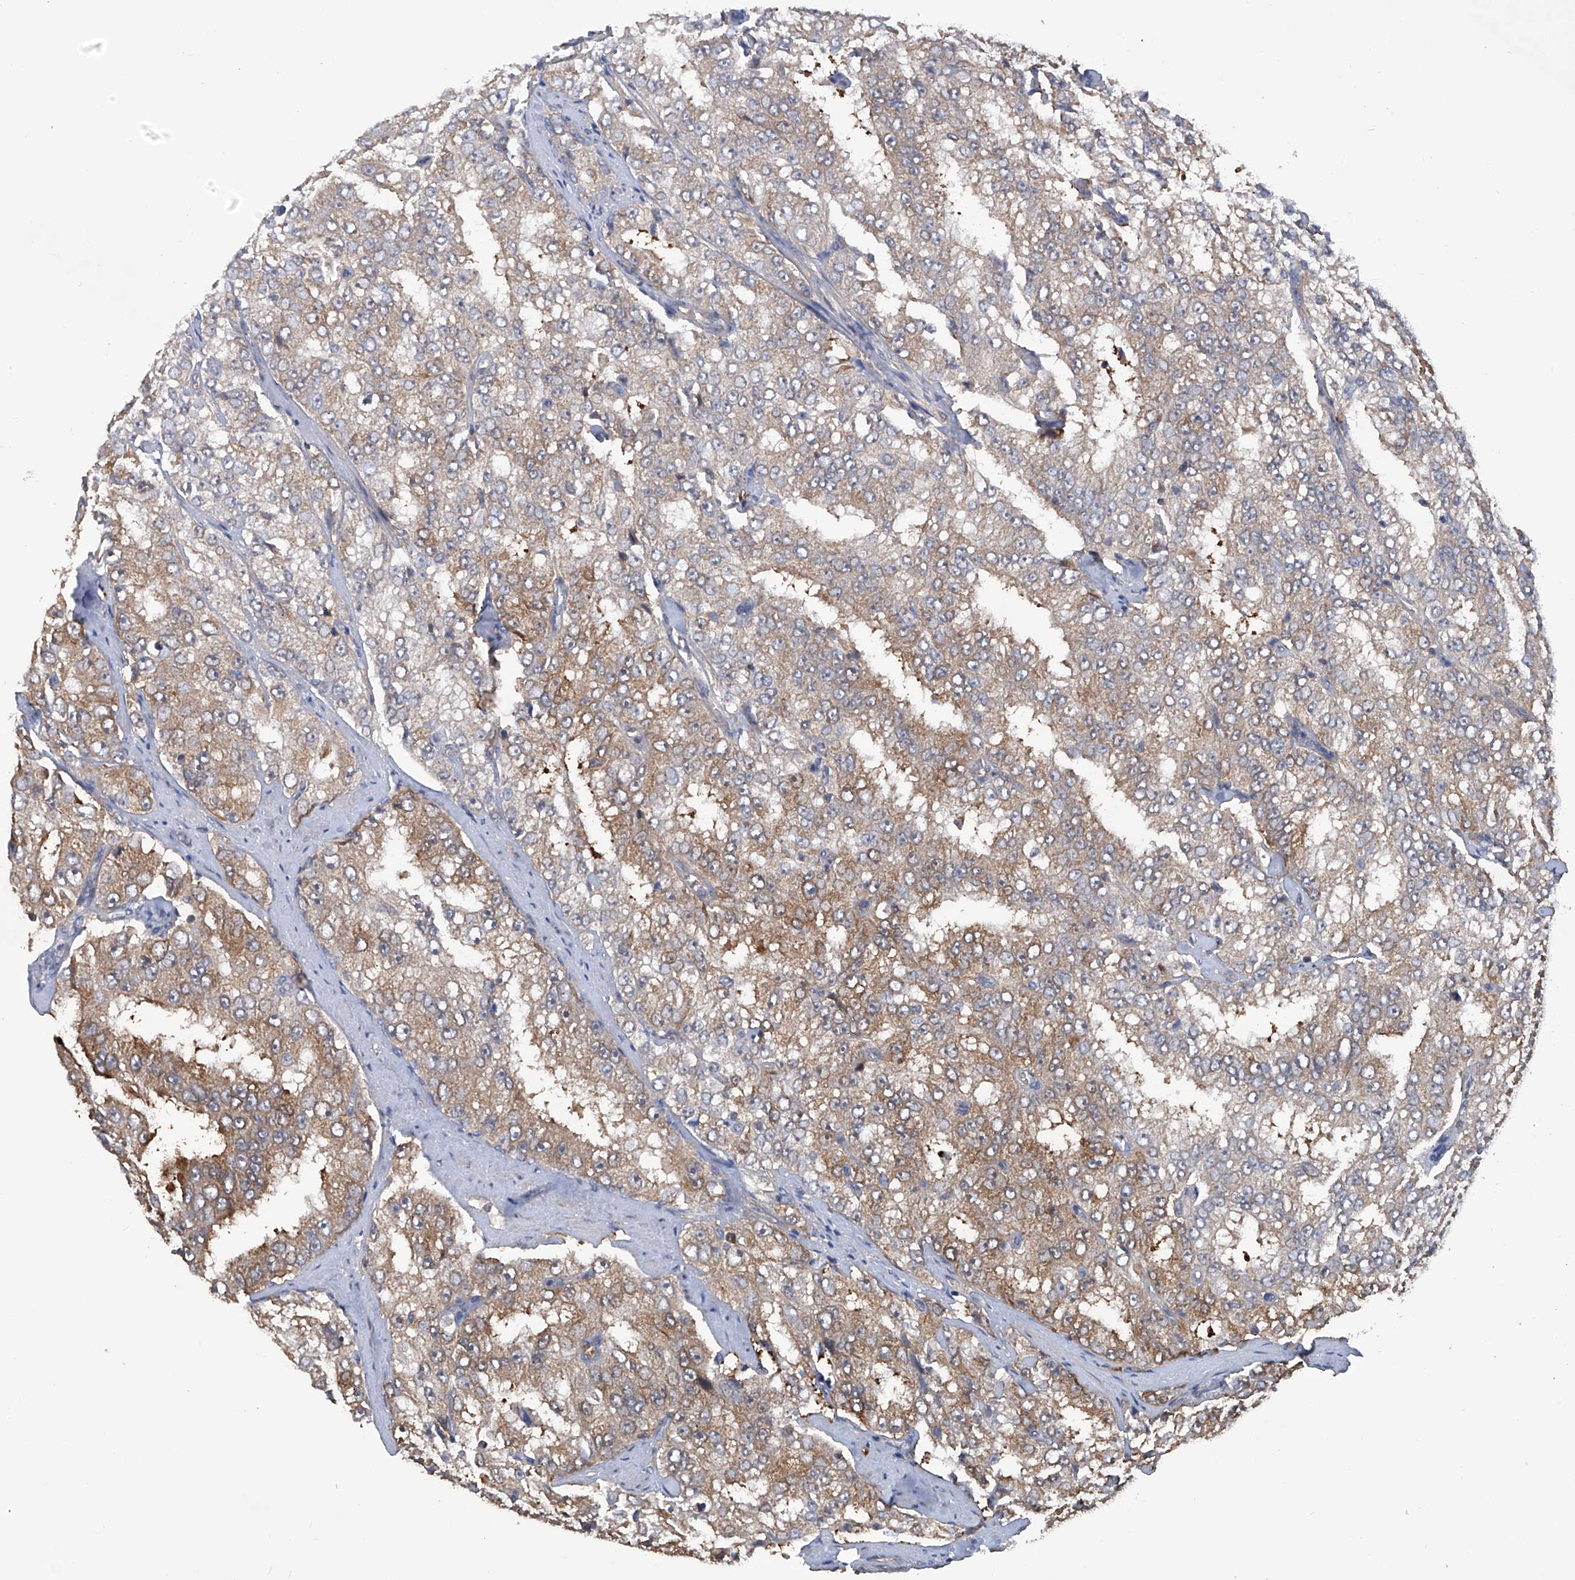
{"staining": {"intensity": "moderate", "quantity": ">75%", "location": "cytoplasmic/membranous"}, "tissue": "prostate cancer", "cell_type": "Tumor cells", "image_type": "cancer", "snomed": [{"axis": "morphology", "description": "Adenocarcinoma, High grade"}, {"axis": "topography", "description": "Prostate"}], "caption": "DAB immunohistochemical staining of adenocarcinoma (high-grade) (prostate) shows moderate cytoplasmic/membranous protein expression in about >75% of tumor cells.", "gene": "NUDT17", "patient": {"sex": "male", "age": 58}}